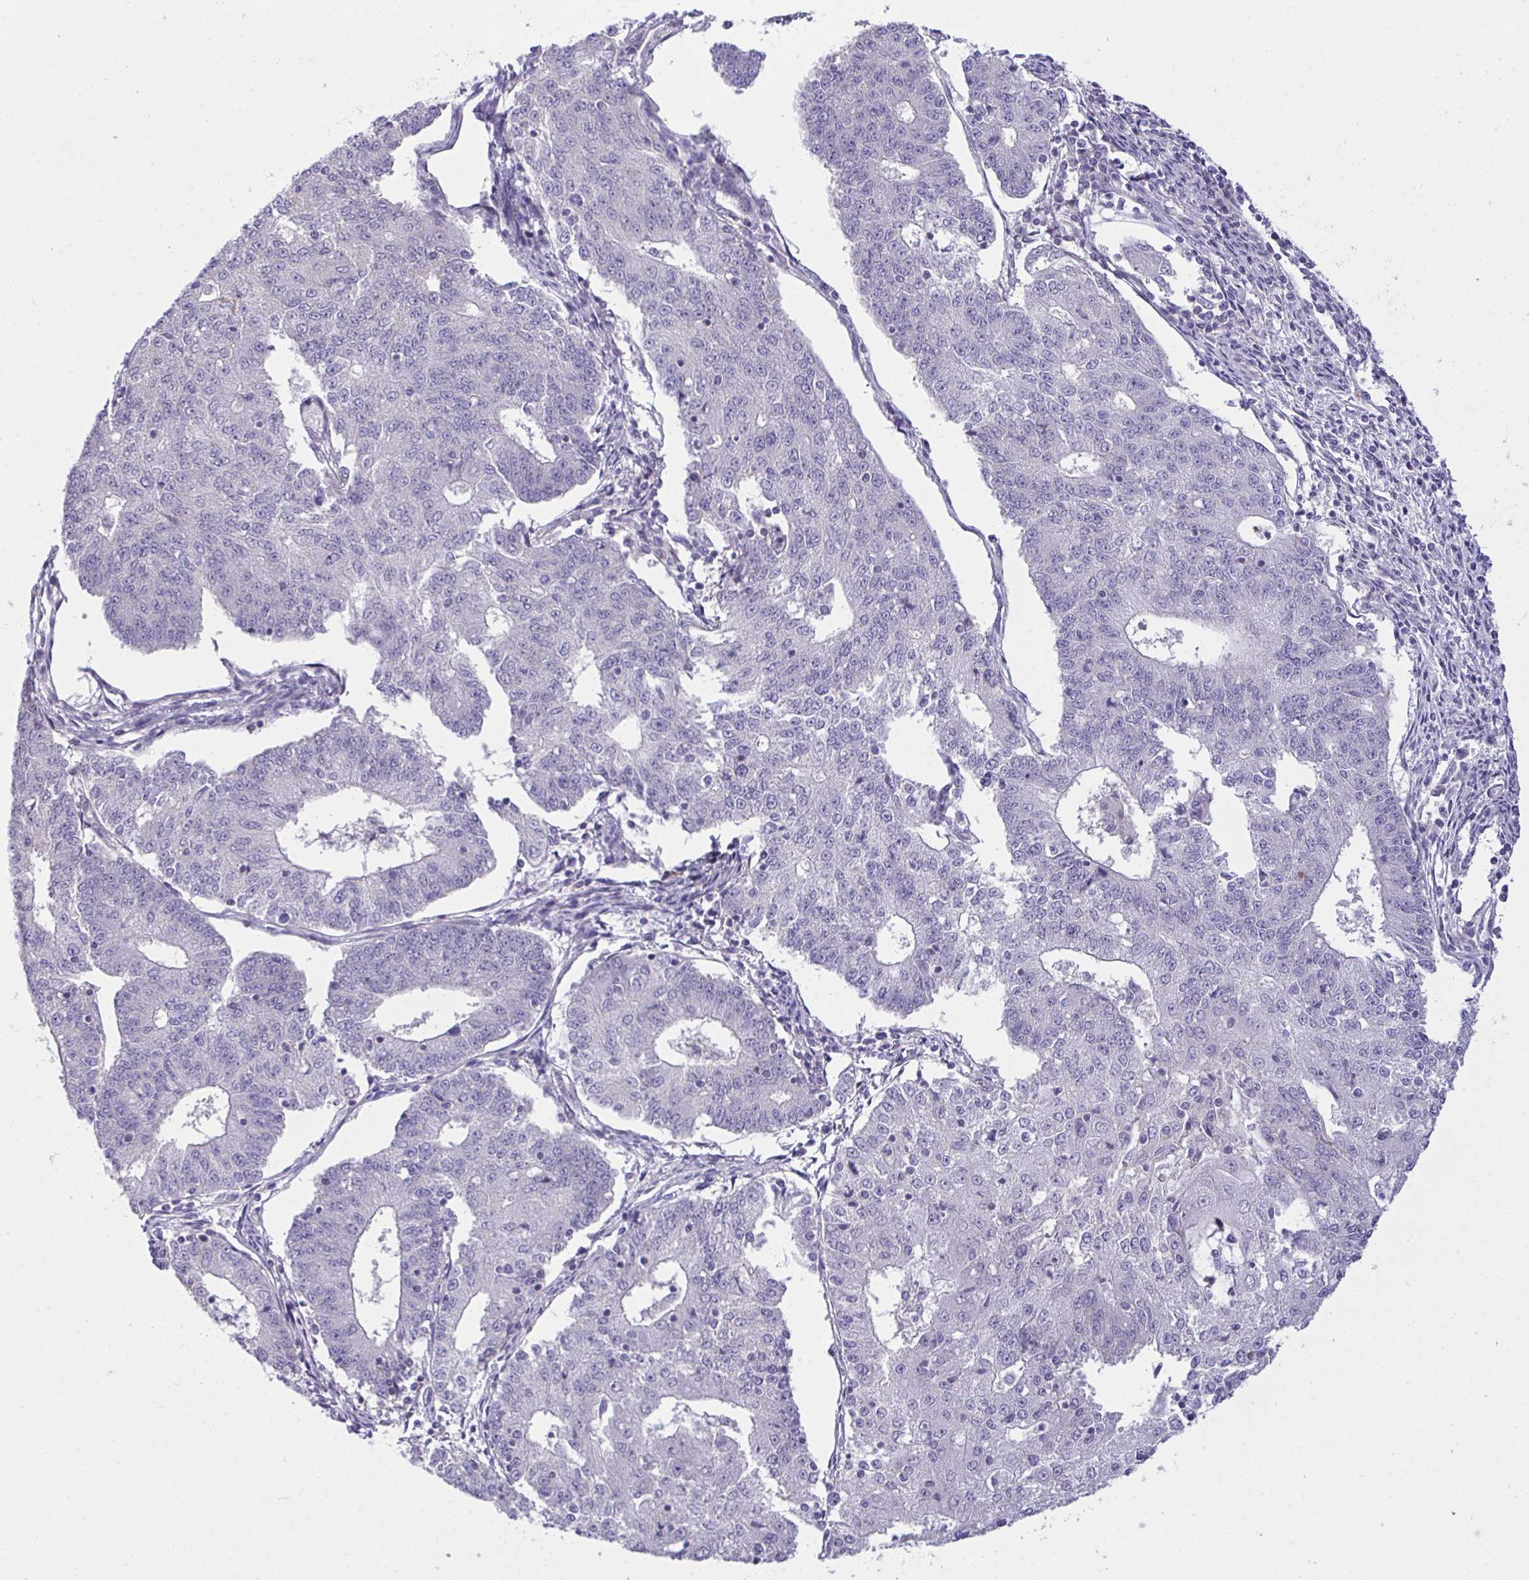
{"staining": {"intensity": "negative", "quantity": "none", "location": "none"}, "tissue": "endometrial cancer", "cell_type": "Tumor cells", "image_type": "cancer", "snomed": [{"axis": "morphology", "description": "Adenocarcinoma, NOS"}, {"axis": "topography", "description": "Endometrium"}], "caption": "Tumor cells show no significant protein expression in endometrial cancer.", "gene": "WDR97", "patient": {"sex": "female", "age": 56}}